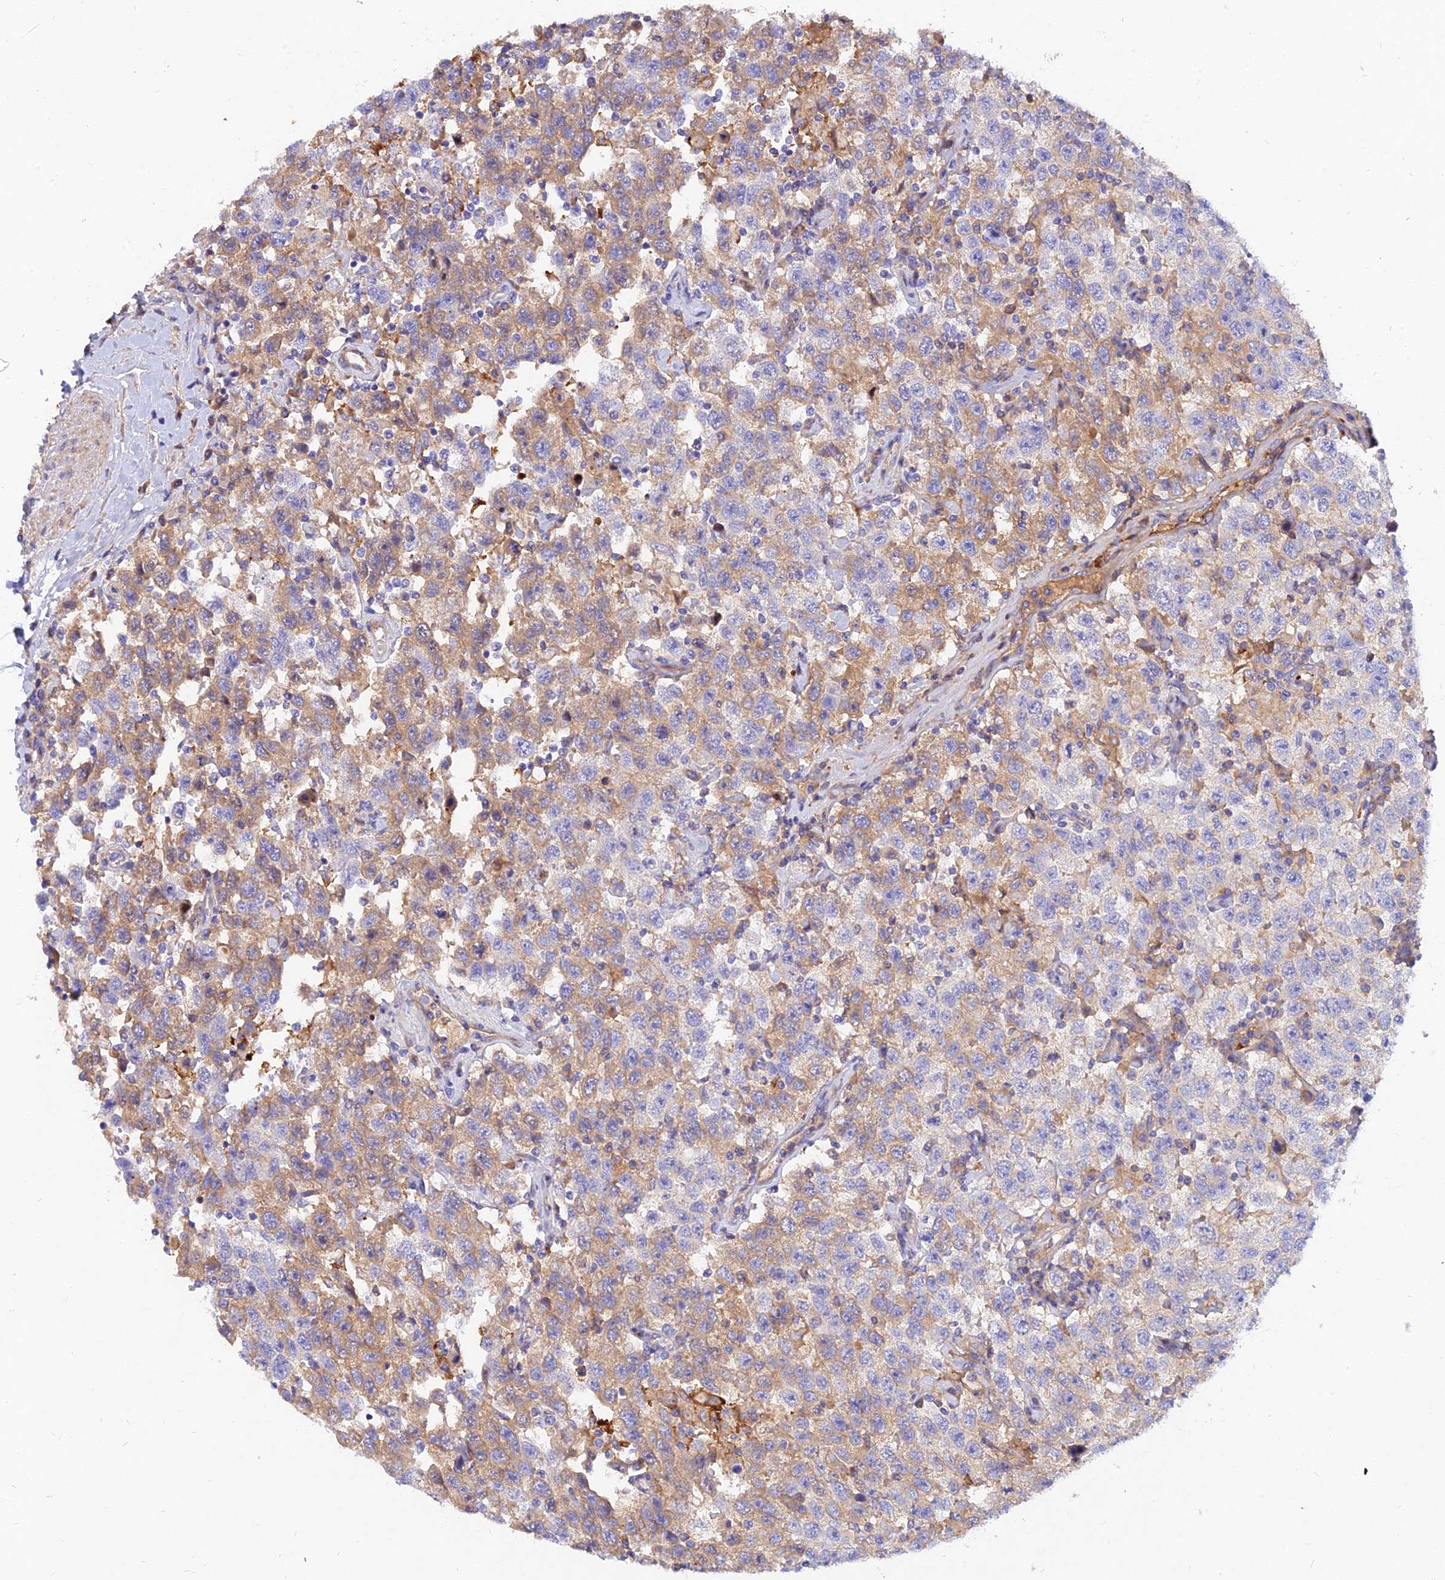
{"staining": {"intensity": "moderate", "quantity": "25%-75%", "location": "cytoplasmic/membranous"}, "tissue": "testis cancer", "cell_type": "Tumor cells", "image_type": "cancer", "snomed": [{"axis": "morphology", "description": "Seminoma, NOS"}, {"axis": "topography", "description": "Testis"}], "caption": "Moderate cytoplasmic/membranous expression for a protein is identified in about 25%-75% of tumor cells of seminoma (testis) using immunohistochemistry (IHC).", "gene": "MROH1", "patient": {"sex": "male", "age": 41}}